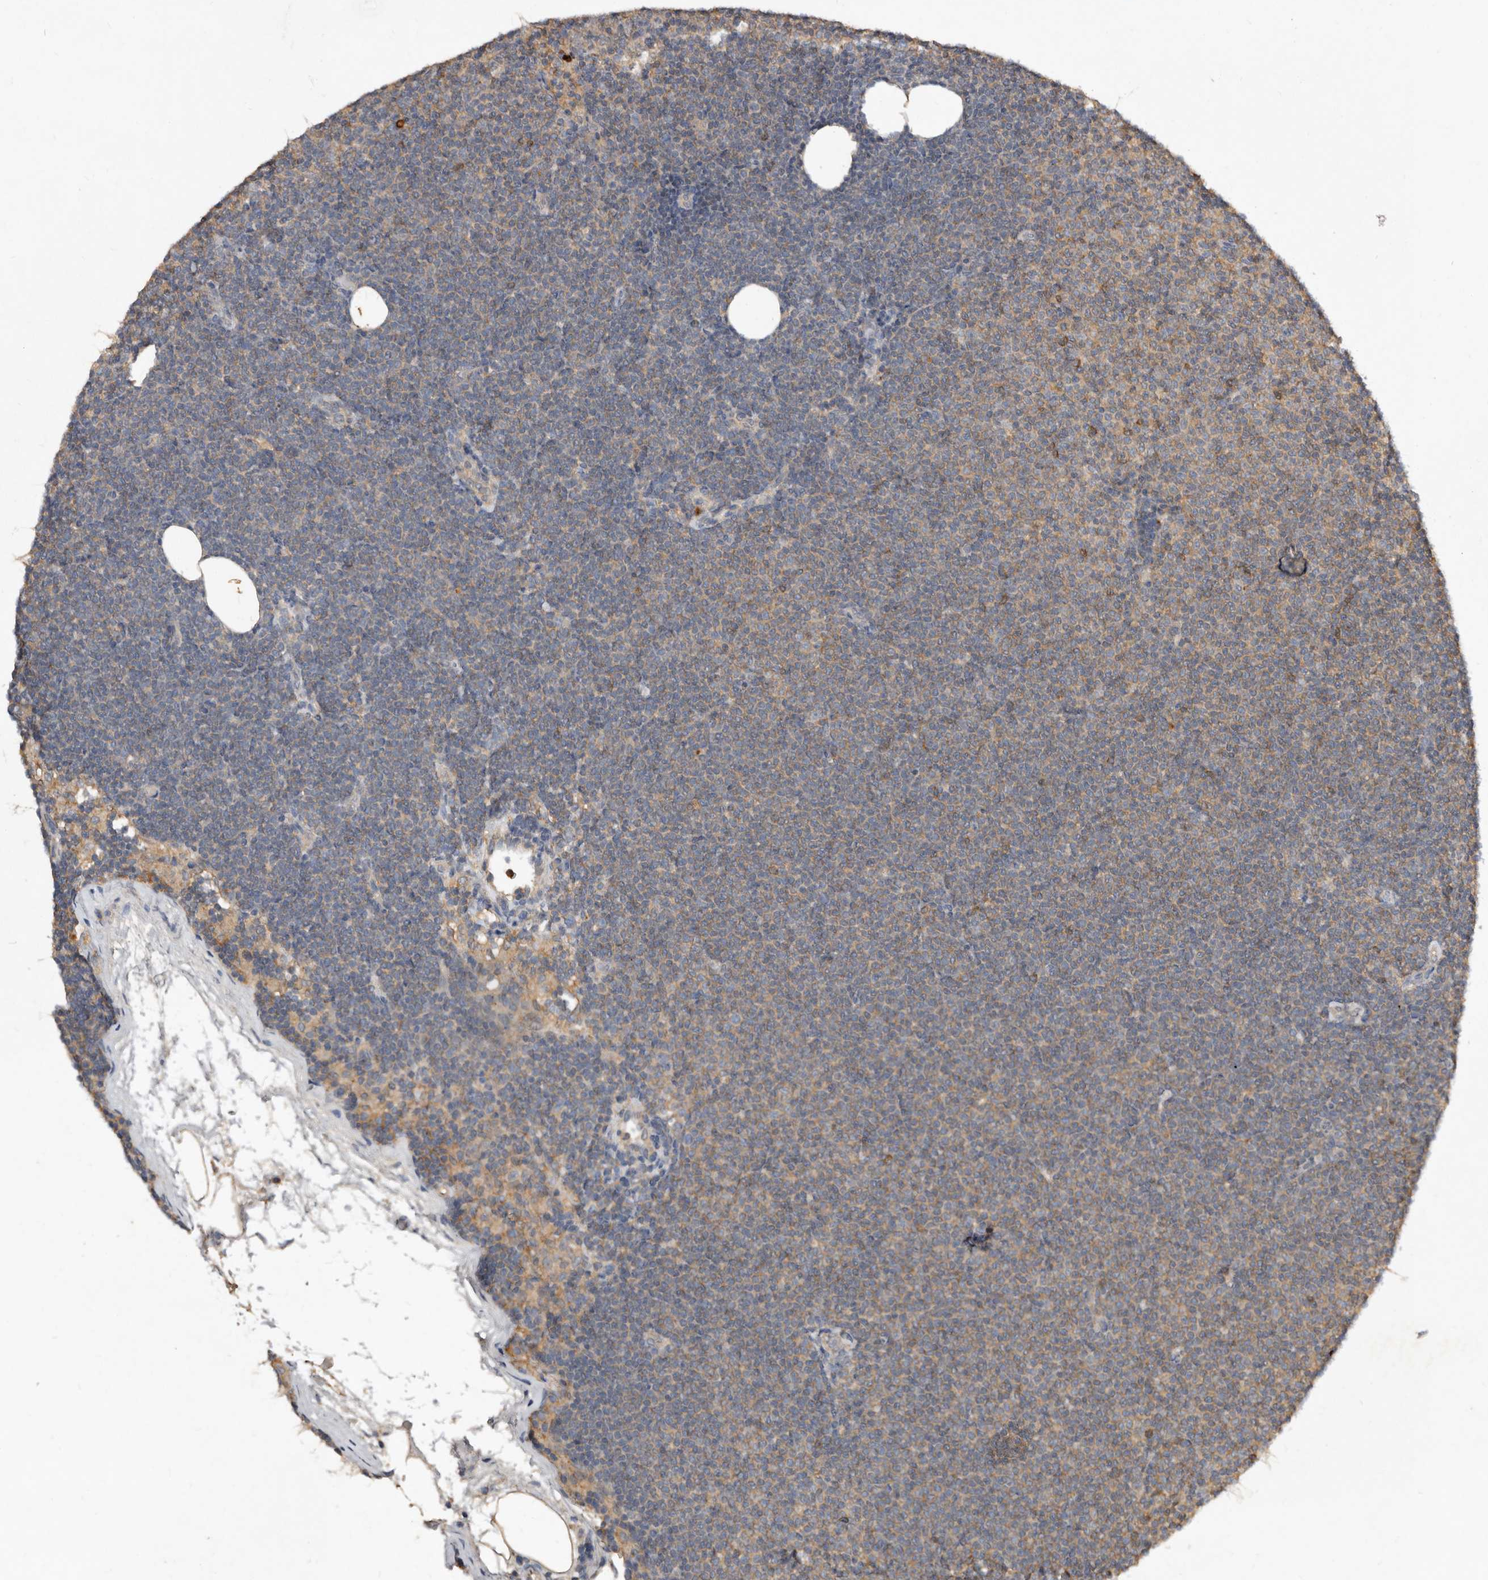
{"staining": {"intensity": "weak", "quantity": "<25%", "location": "cytoplasmic/membranous"}, "tissue": "lymphoma", "cell_type": "Tumor cells", "image_type": "cancer", "snomed": [{"axis": "morphology", "description": "Malignant lymphoma, non-Hodgkin's type, Low grade"}, {"axis": "topography", "description": "Lymph node"}], "caption": "There is no significant staining in tumor cells of lymphoma.", "gene": "EDEM1", "patient": {"sex": "female", "age": 53}}